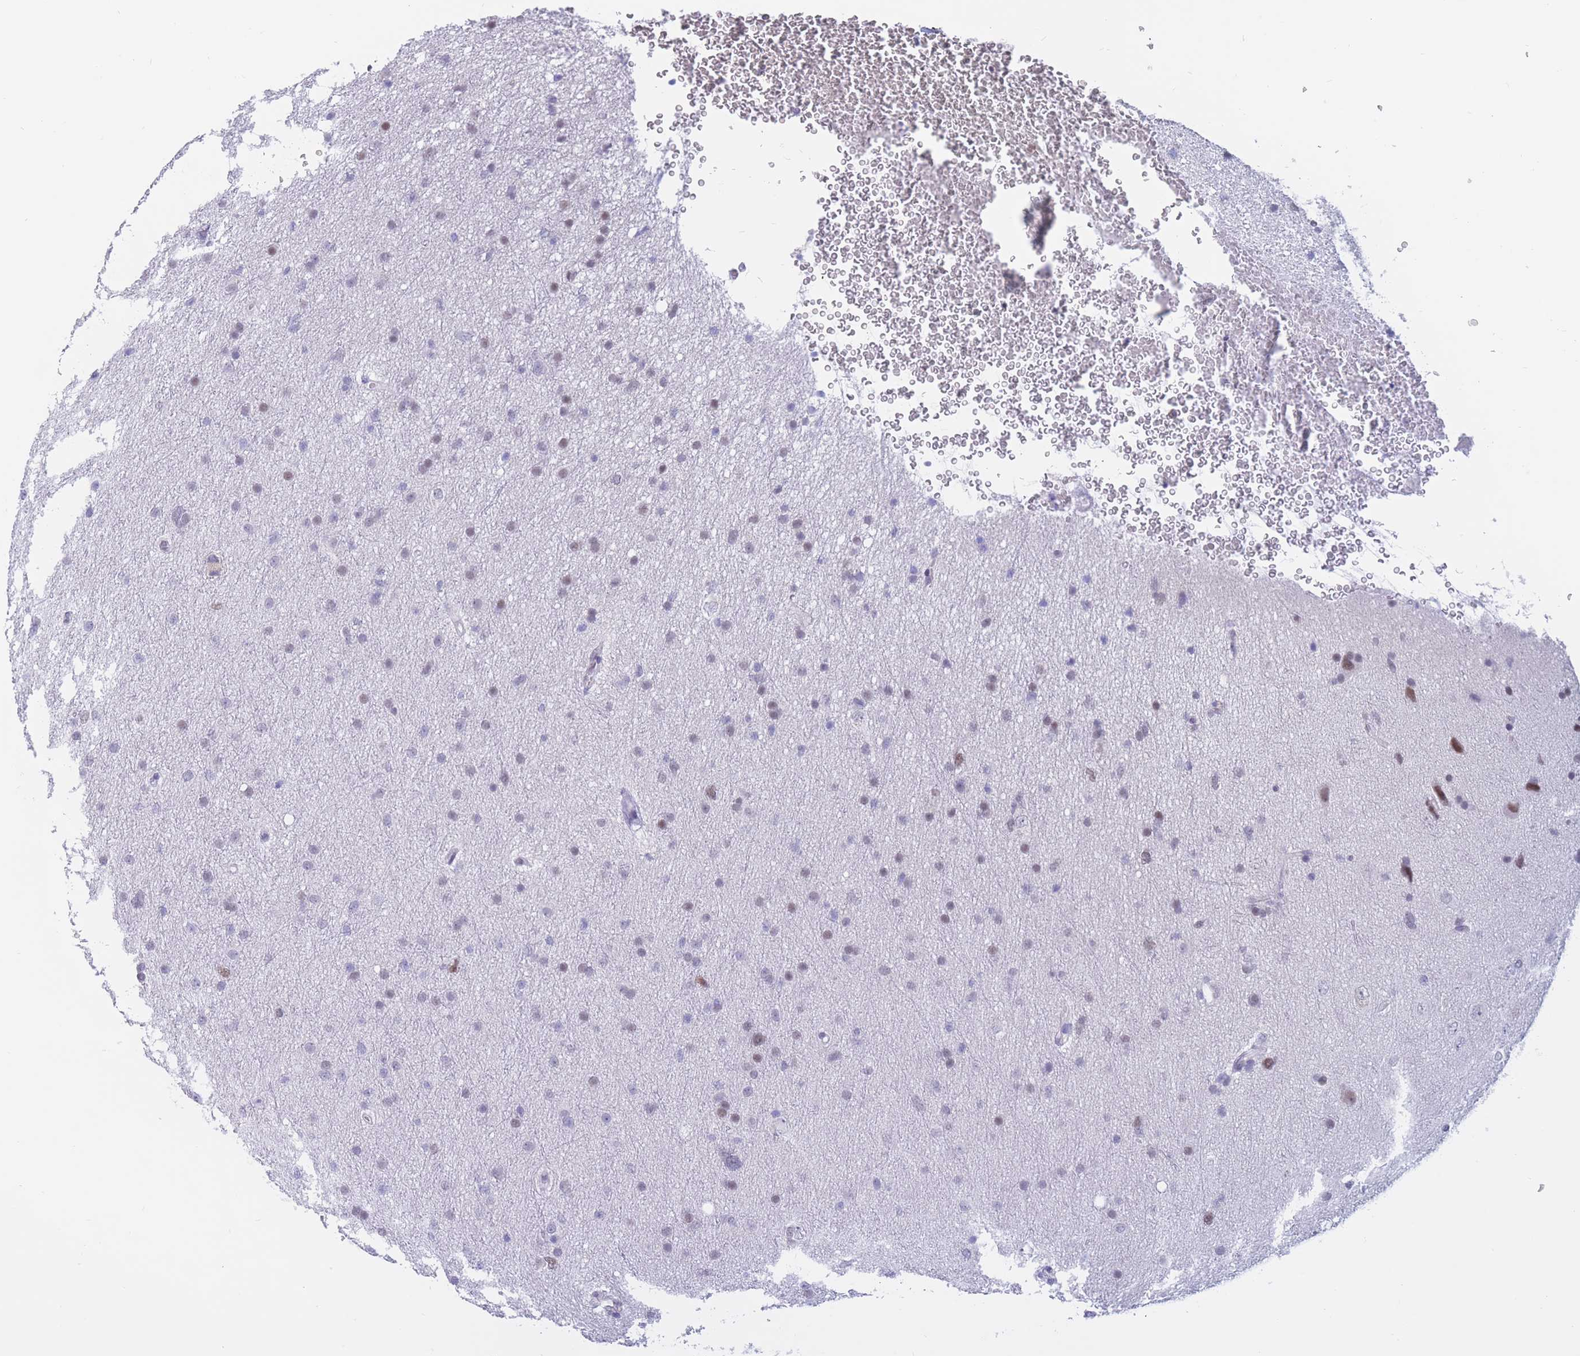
{"staining": {"intensity": "negative", "quantity": "none", "location": "none"}, "tissue": "glioma", "cell_type": "Tumor cells", "image_type": "cancer", "snomed": [{"axis": "morphology", "description": "Glioma, malignant, Low grade"}, {"axis": "topography", "description": "Cerebral cortex"}], "caption": "An IHC histopathology image of glioma is shown. There is no staining in tumor cells of glioma.", "gene": "NASP", "patient": {"sex": "female", "age": 39}}